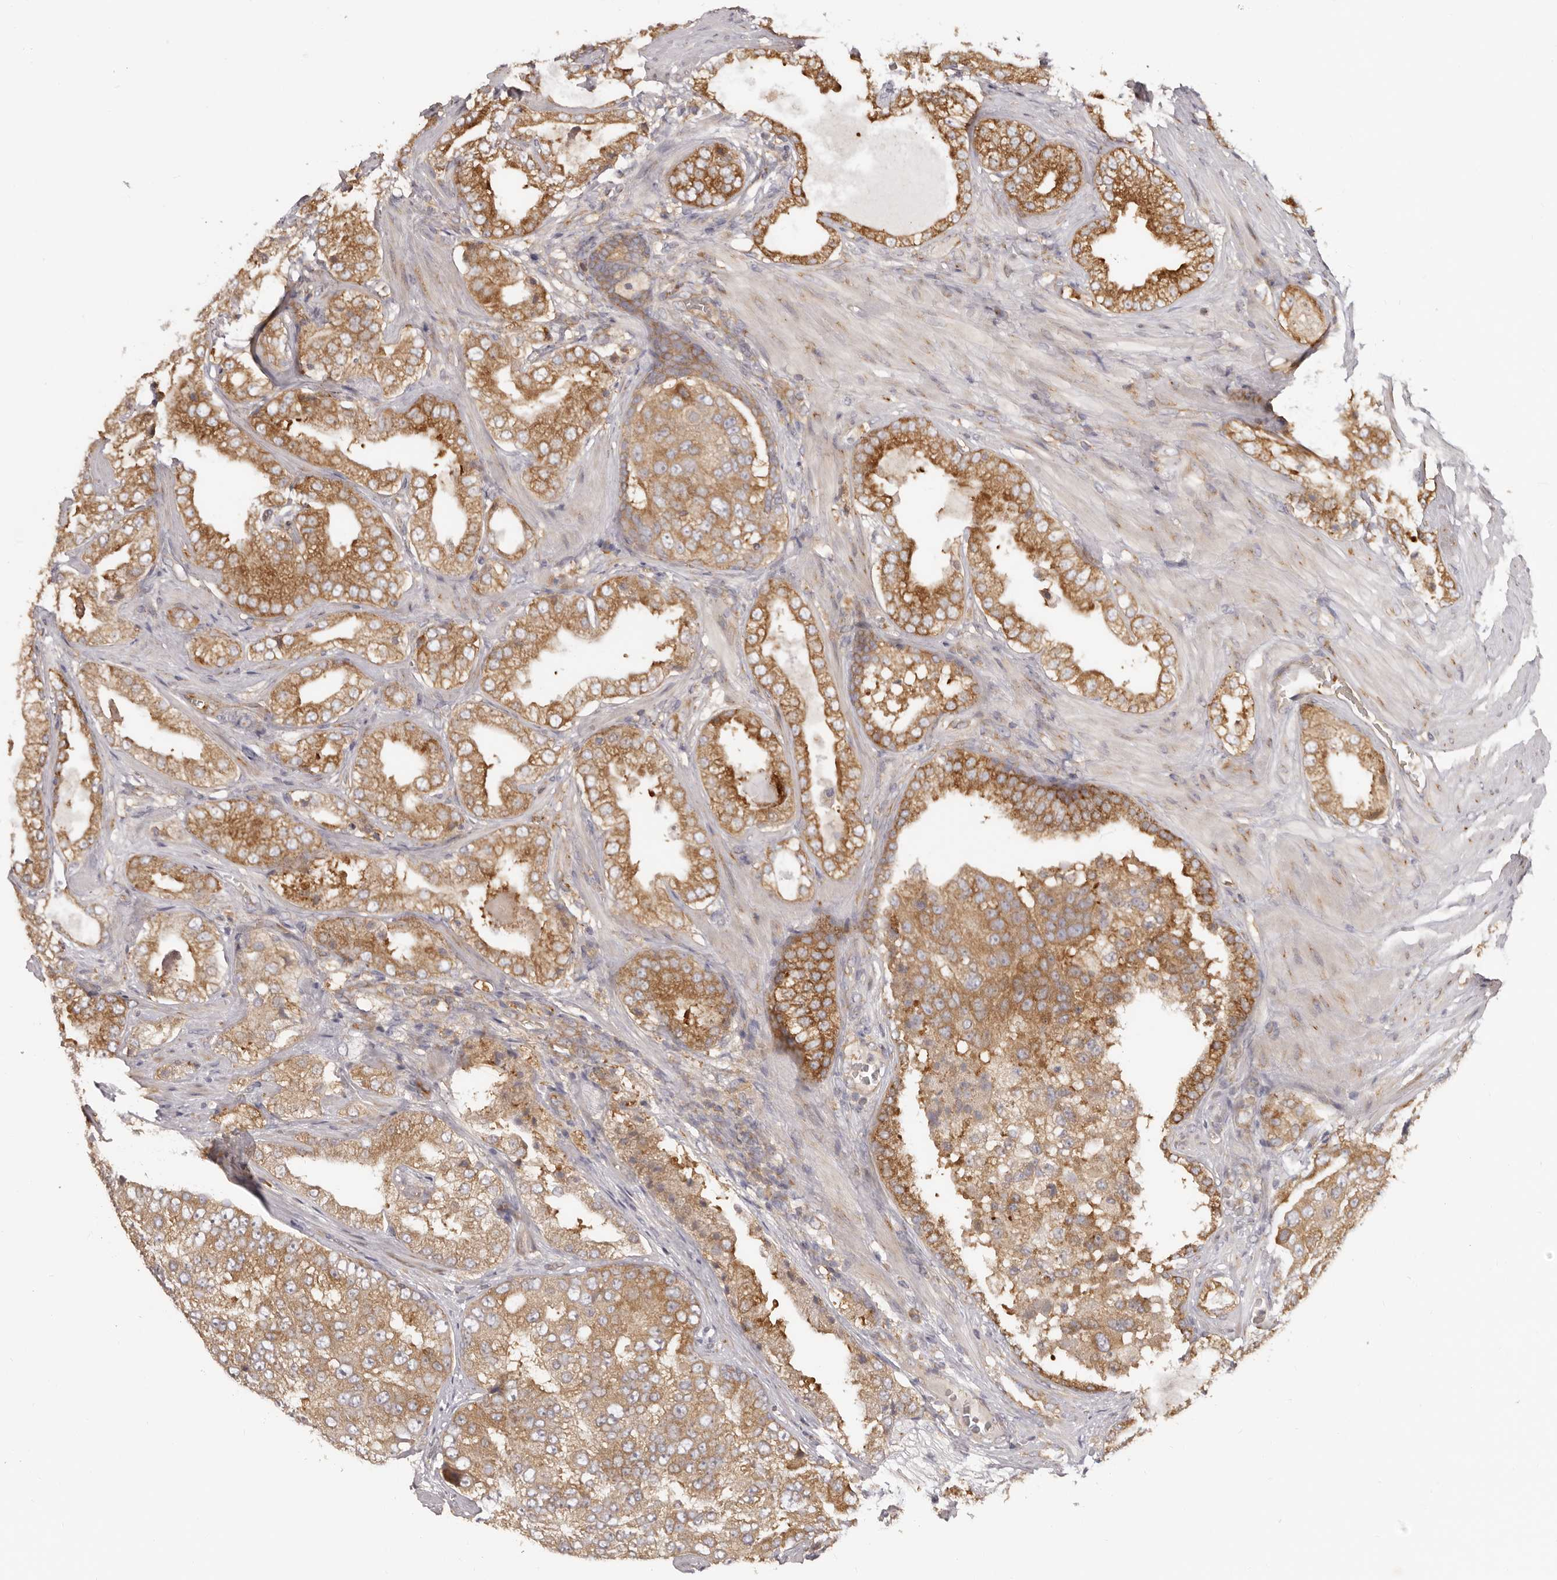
{"staining": {"intensity": "moderate", "quantity": ">75%", "location": "cytoplasmic/membranous"}, "tissue": "prostate cancer", "cell_type": "Tumor cells", "image_type": "cancer", "snomed": [{"axis": "morphology", "description": "Adenocarcinoma, High grade"}, {"axis": "topography", "description": "Prostate"}], "caption": "Protein expression analysis of human prostate adenocarcinoma (high-grade) reveals moderate cytoplasmic/membranous staining in approximately >75% of tumor cells.", "gene": "EEF1E1", "patient": {"sex": "male", "age": 58}}